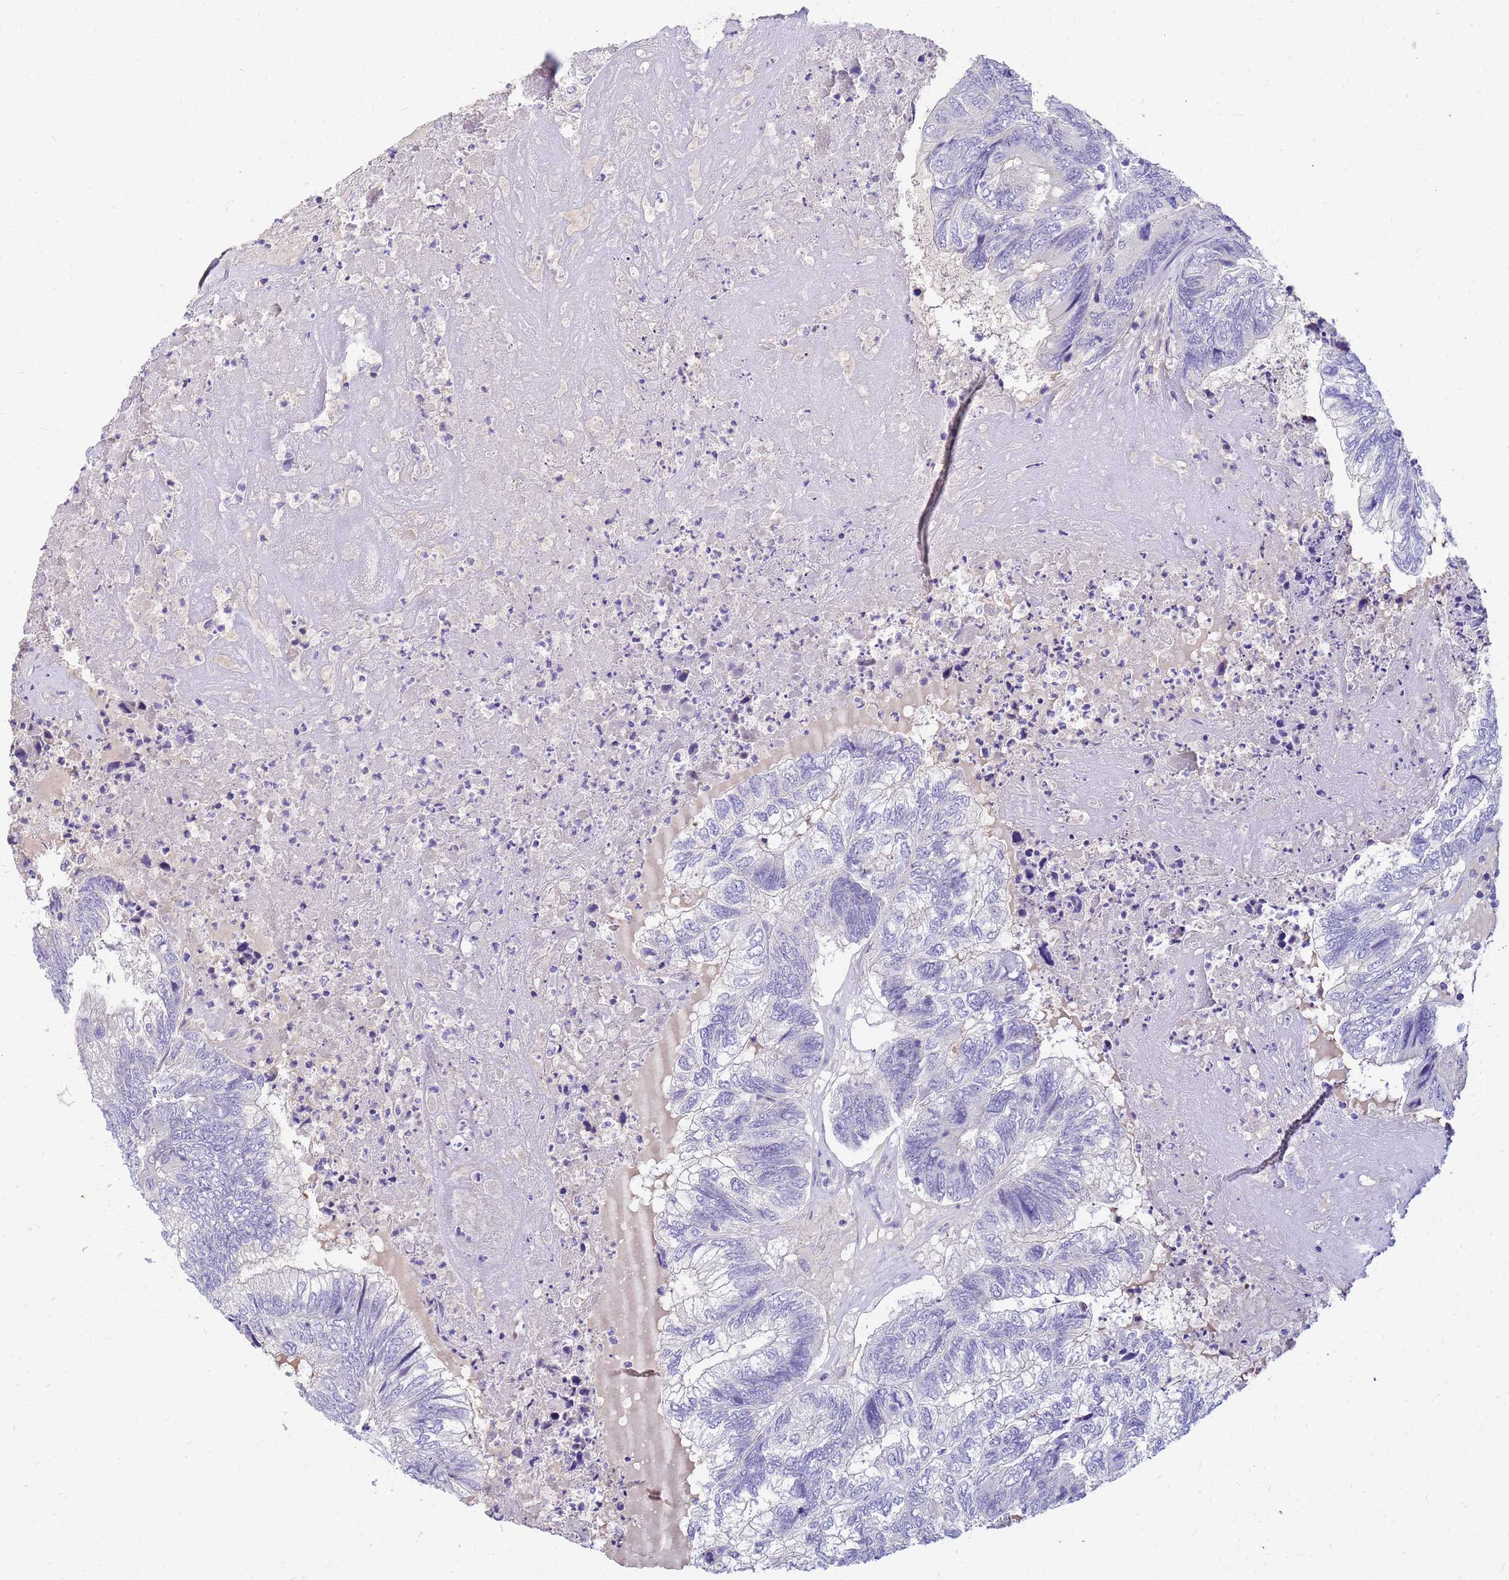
{"staining": {"intensity": "negative", "quantity": "none", "location": "none"}, "tissue": "colorectal cancer", "cell_type": "Tumor cells", "image_type": "cancer", "snomed": [{"axis": "morphology", "description": "Adenocarcinoma, NOS"}, {"axis": "topography", "description": "Colon"}], "caption": "Colorectal adenocarcinoma stained for a protein using immunohistochemistry (IHC) shows no expression tumor cells.", "gene": "DPRX", "patient": {"sex": "female", "age": 67}}